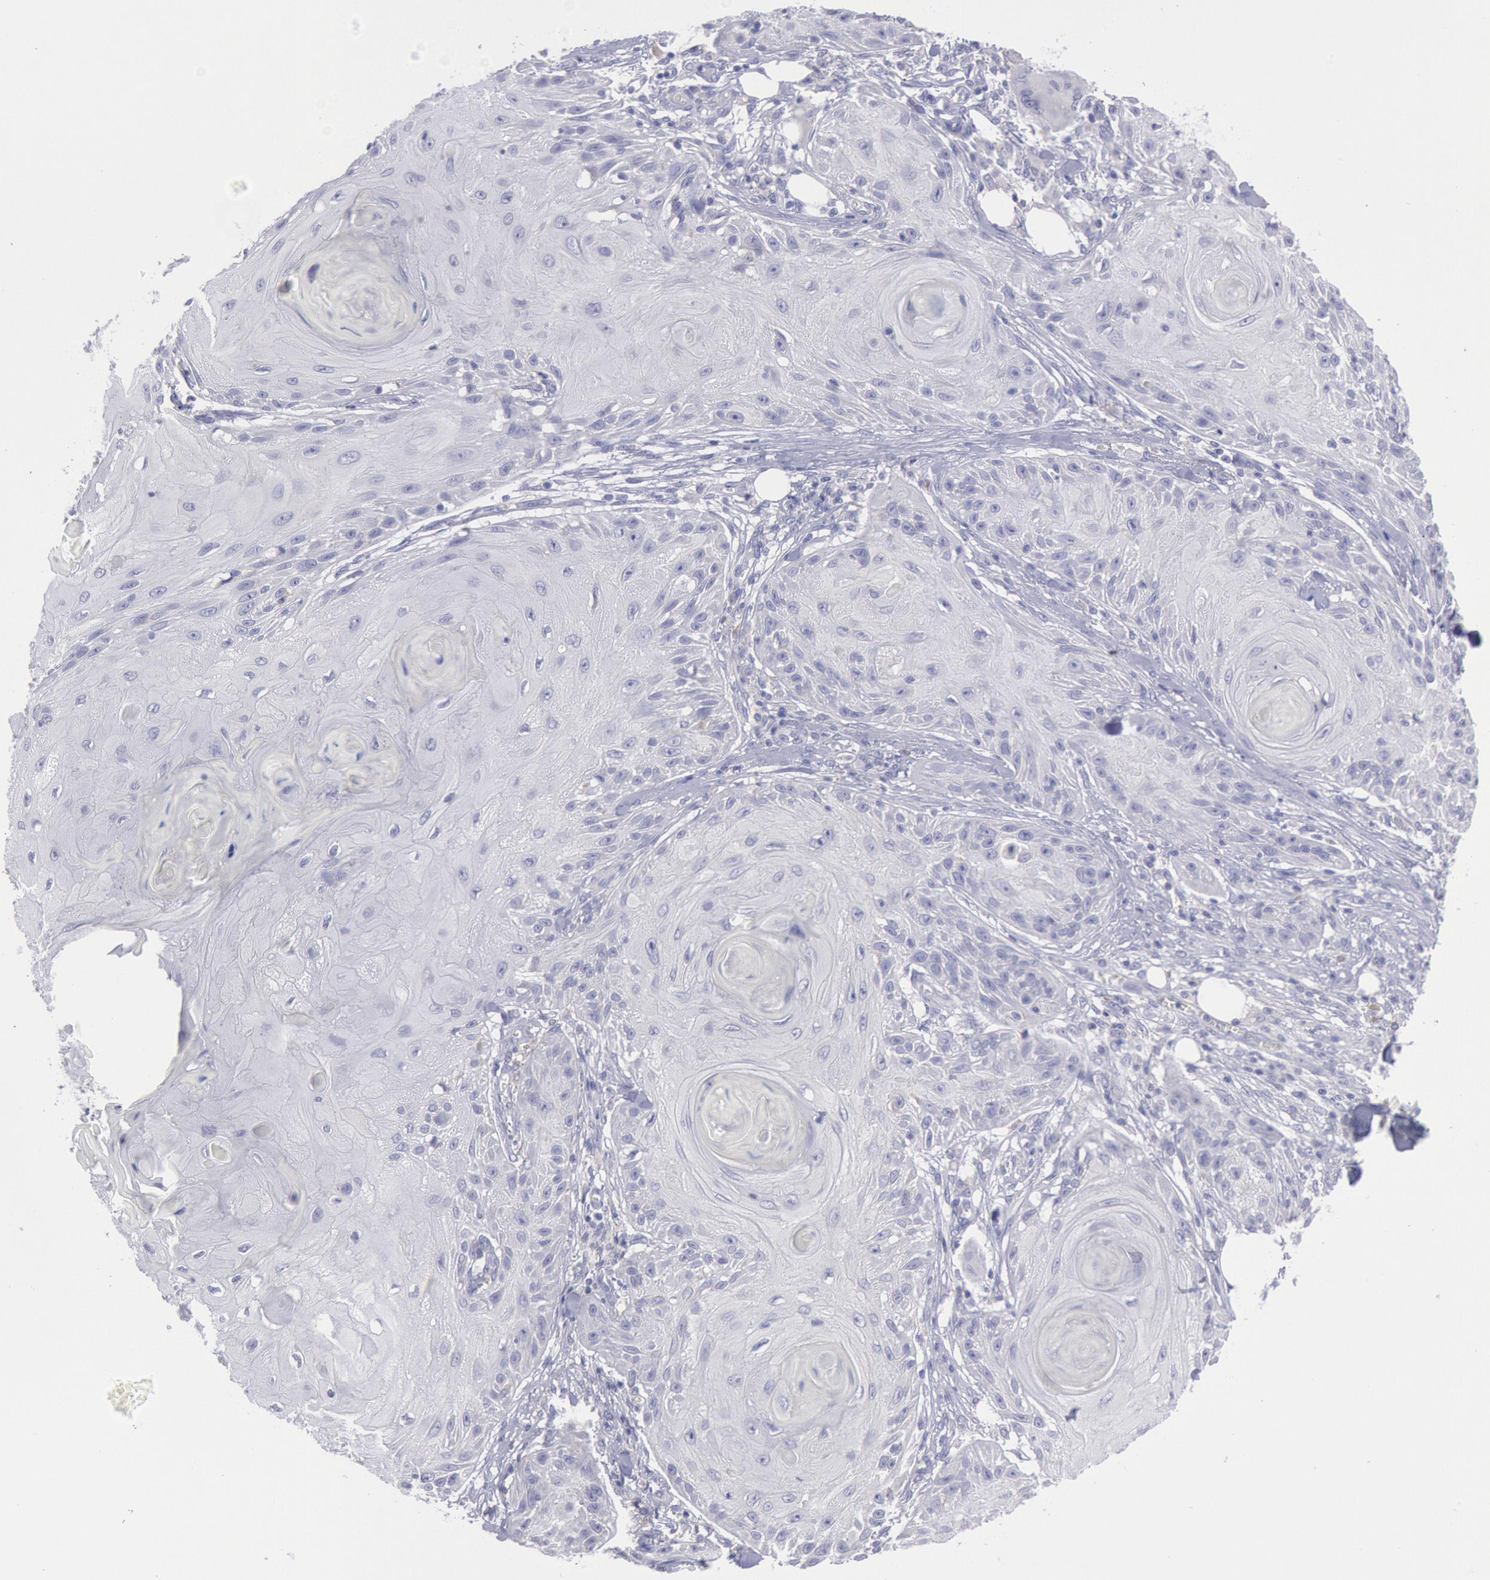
{"staining": {"intensity": "negative", "quantity": "none", "location": "none"}, "tissue": "skin cancer", "cell_type": "Tumor cells", "image_type": "cancer", "snomed": [{"axis": "morphology", "description": "Squamous cell carcinoma, NOS"}, {"axis": "topography", "description": "Skin"}], "caption": "Micrograph shows no significant protein positivity in tumor cells of squamous cell carcinoma (skin).", "gene": "MYH7", "patient": {"sex": "female", "age": 88}}